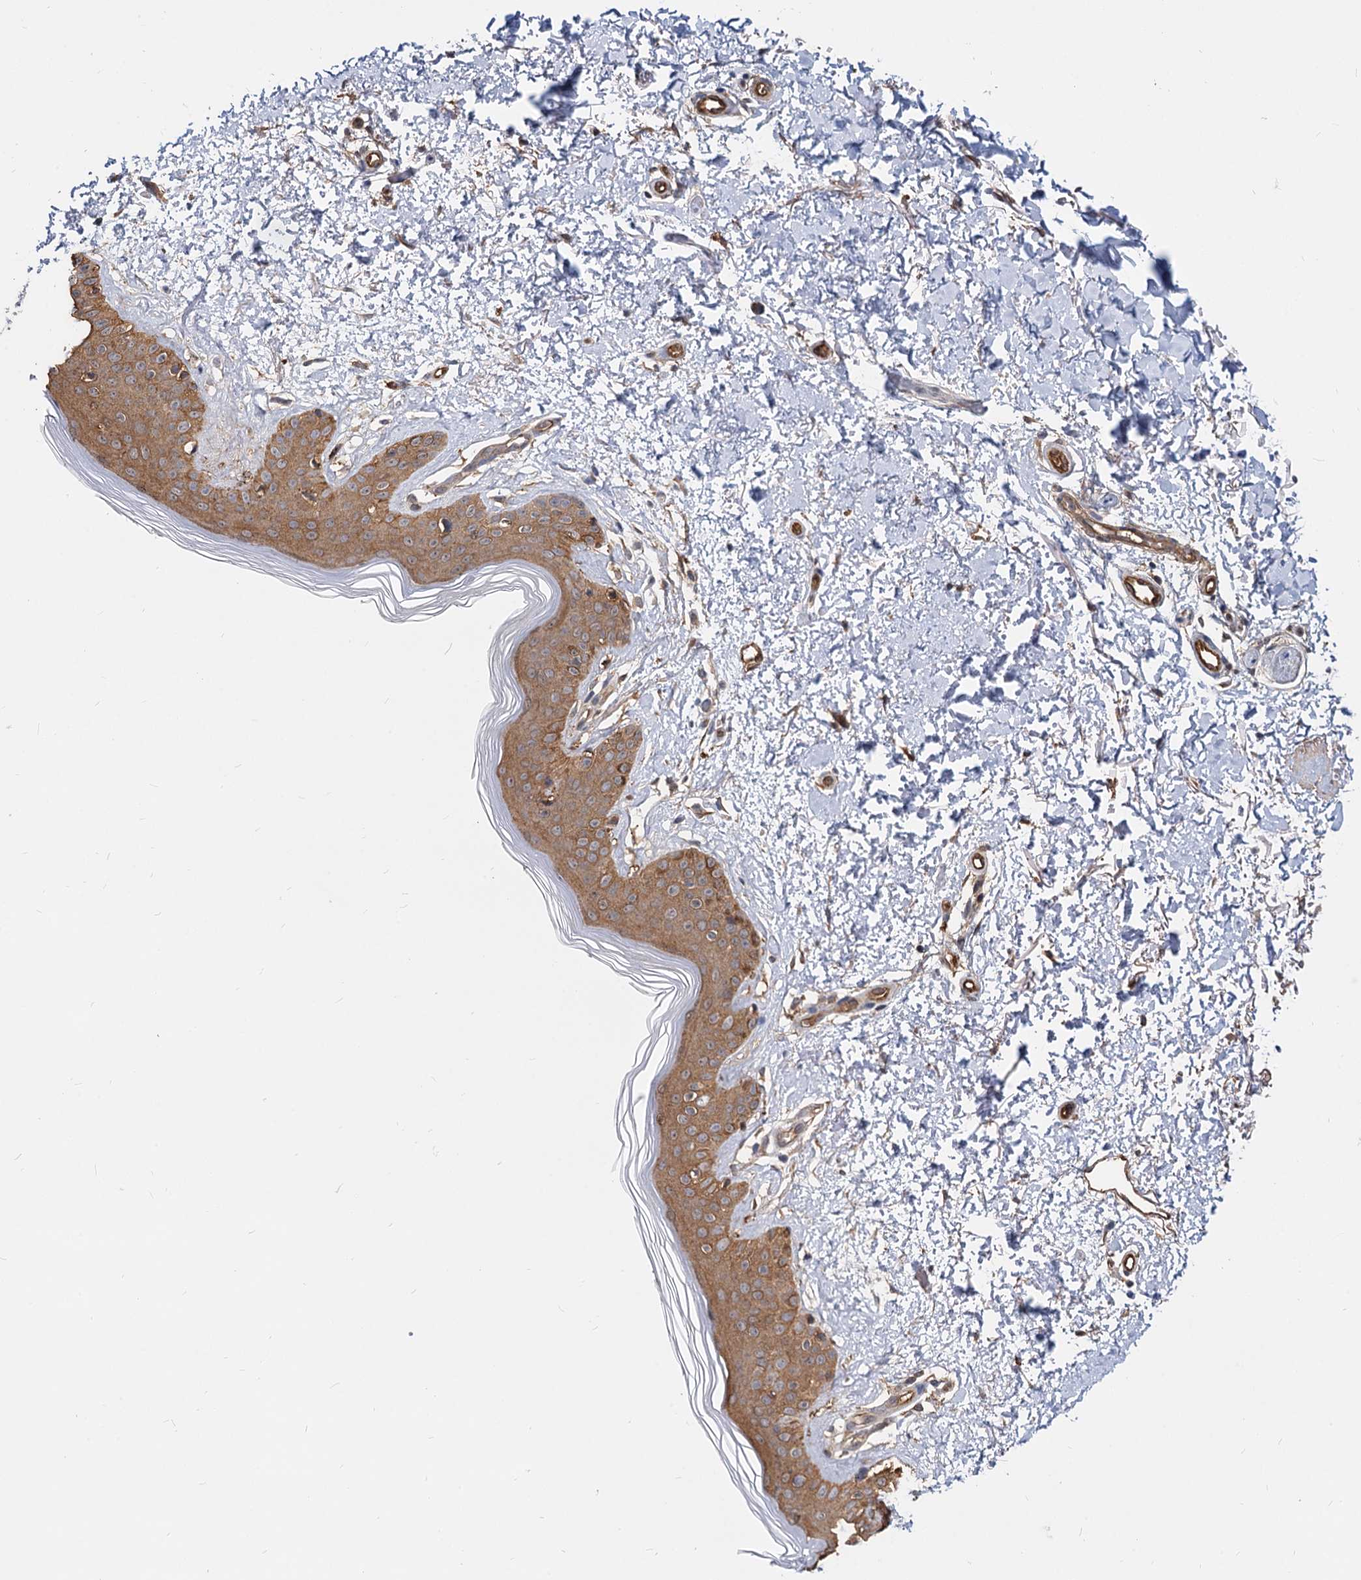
{"staining": {"intensity": "moderate", "quantity": ">75%", "location": "cytoplasmic/membranous"}, "tissue": "skin", "cell_type": "Fibroblasts", "image_type": "normal", "snomed": [{"axis": "morphology", "description": "Normal tissue, NOS"}, {"axis": "topography", "description": "Skin"}], "caption": "Benign skin shows moderate cytoplasmic/membranous positivity in approximately >75% of fibroblasts, visualized by immunohistochemistry. (IHC, brightfield microscopy, high magnification).", "gene": "SNX15", "patient": {"sex": "female", "age": 64}}